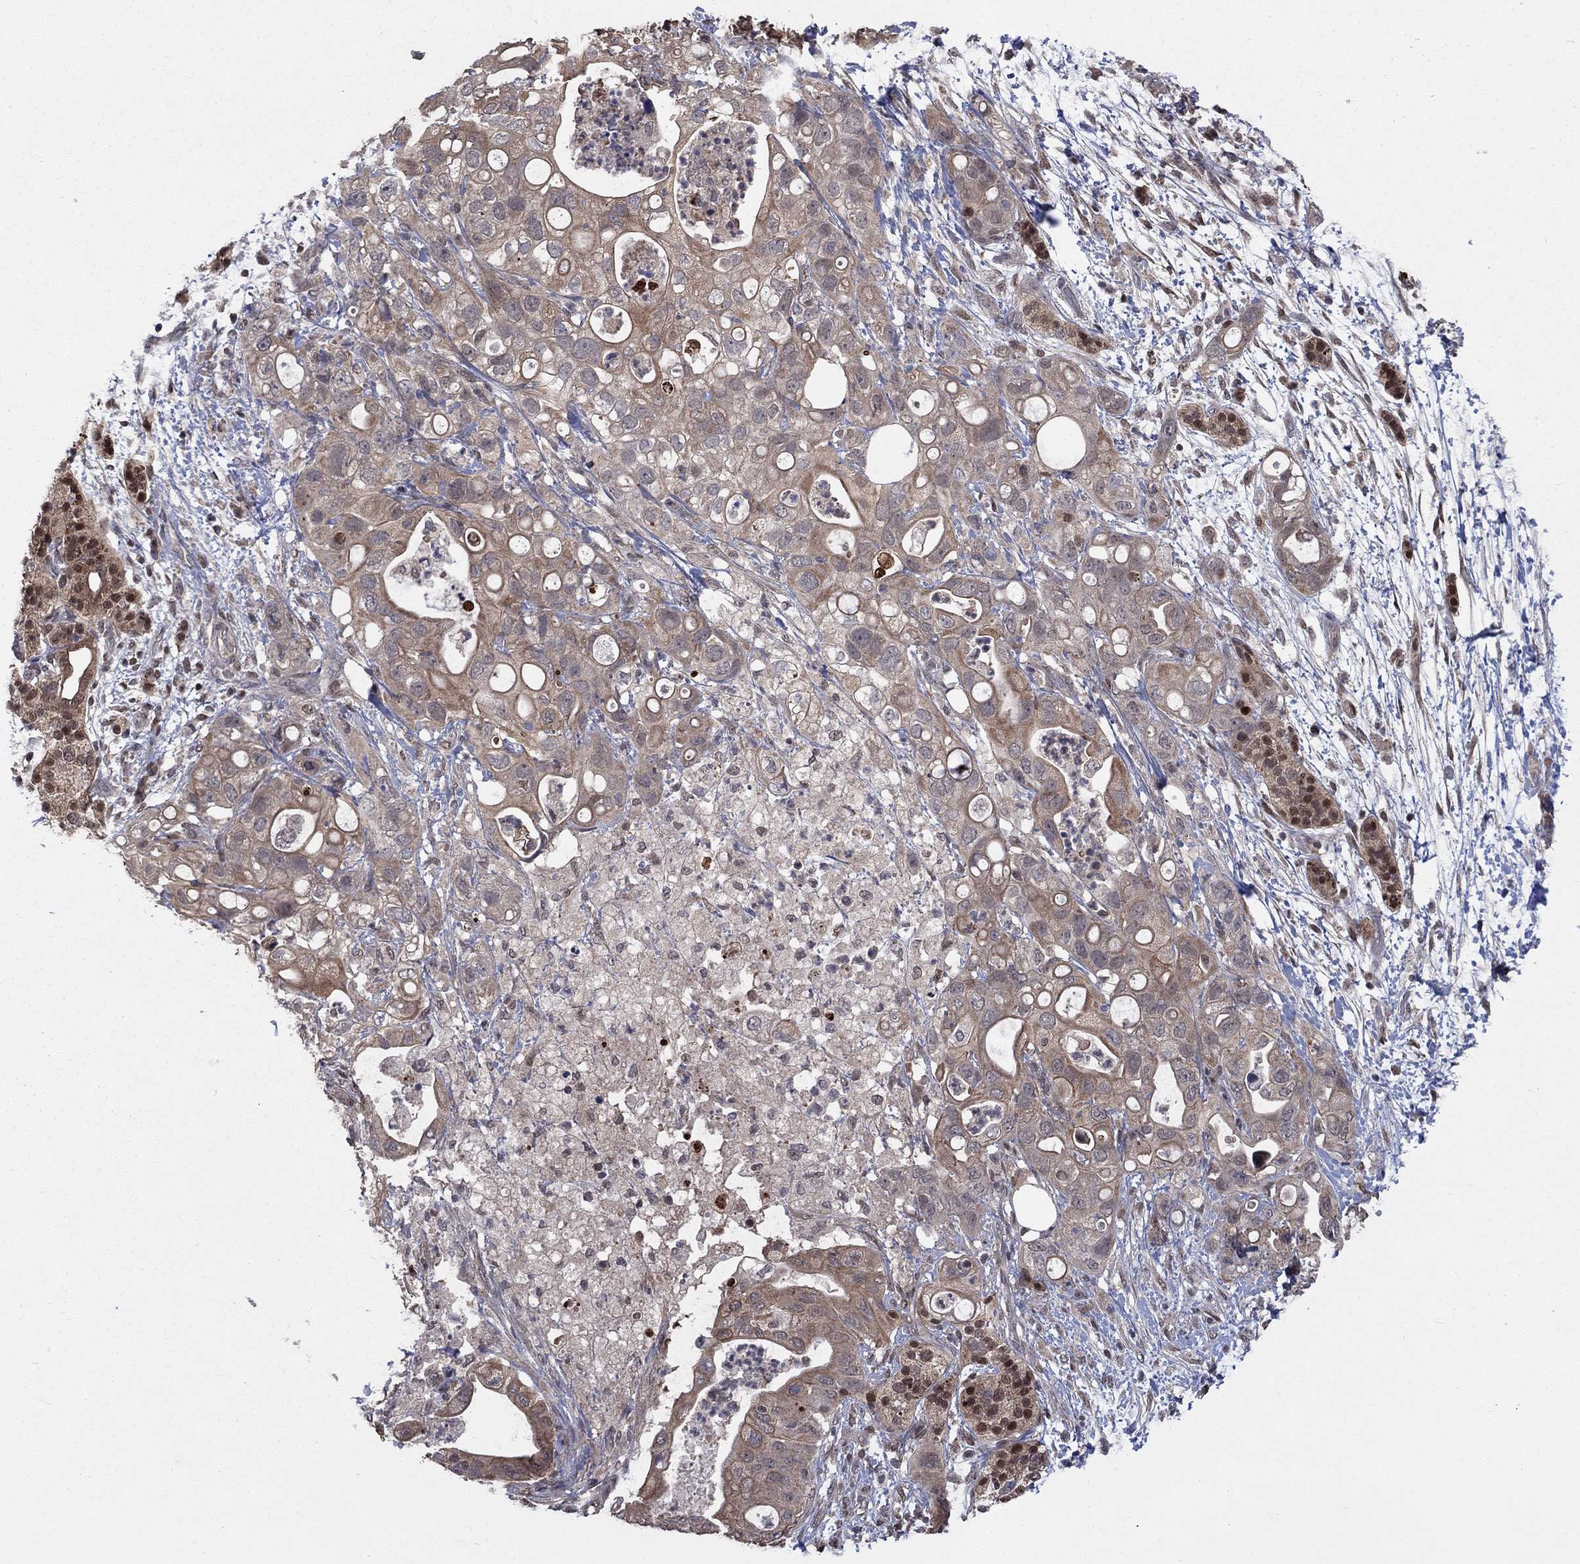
{"staining": {"intensity": "moderate", "quantity": "<25%", "location": "cytoplasmic/membranous"}, "tissue": "pancreatic cancer", "cell_type": "Tumor cells", "image_type": "cancer", "snomed": [{"axis": "morphology", "description": "Adenocarcinoma, NOS"}, {"axis": "topography", "description": "Pancreas"}], "caption": "Pancreatic cancer stained with a brown dye shows moderate cytoplasmic/membranous positive staining in approximately <25% of tumor cells.", "gene": "IAH1", "patient": {"sex": "female", "age": 72}}